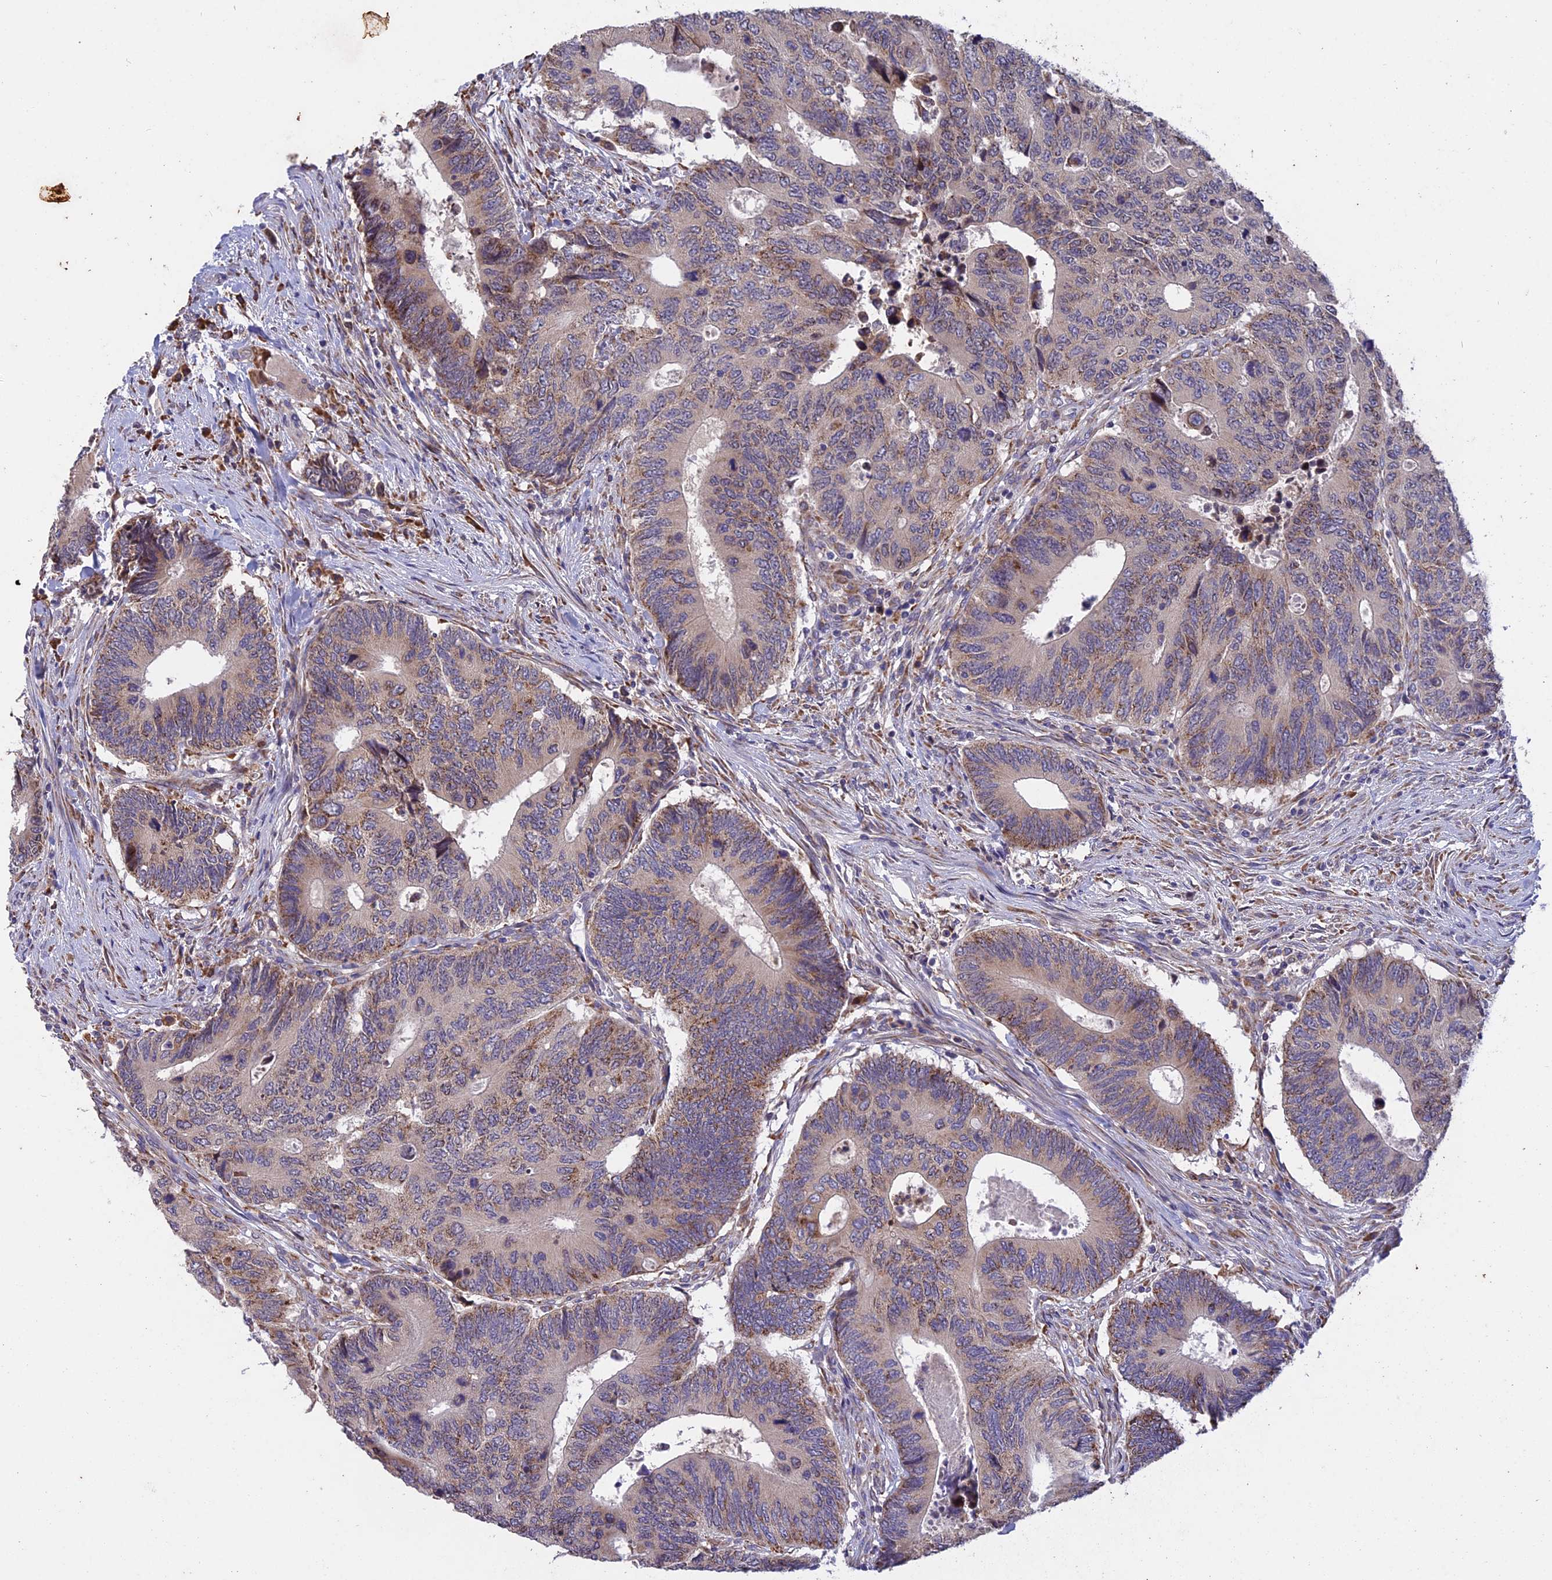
{"staining": {"intensity": "weak", "quantity": "25%-75%", "location": "cytoplasmic/membranous"}, "tissue": "colorectal cancer", "cell_type": "Tumor cells", "image_type": "cancer", "snomed": [{"axis": "morphology", "description": "Adenocarcinoma, NOS"}, {"axis": "topography", "description": "Colon"}], "caption": "Immunohistochemical staining of colorectal cancer (adenocarcinoma) displays weak cytoplasmic/membranous protein staining in approximately 25%-75% of tumor cells. The protein of interest is stained brown, and the nuclei are stained in blue (DAB (3,3'-diaminobenzidine) IHC with brightfield microscopy, high magnification).", "gene": "DMRTA2", "patient": {"sex": "male", "age": 87}}